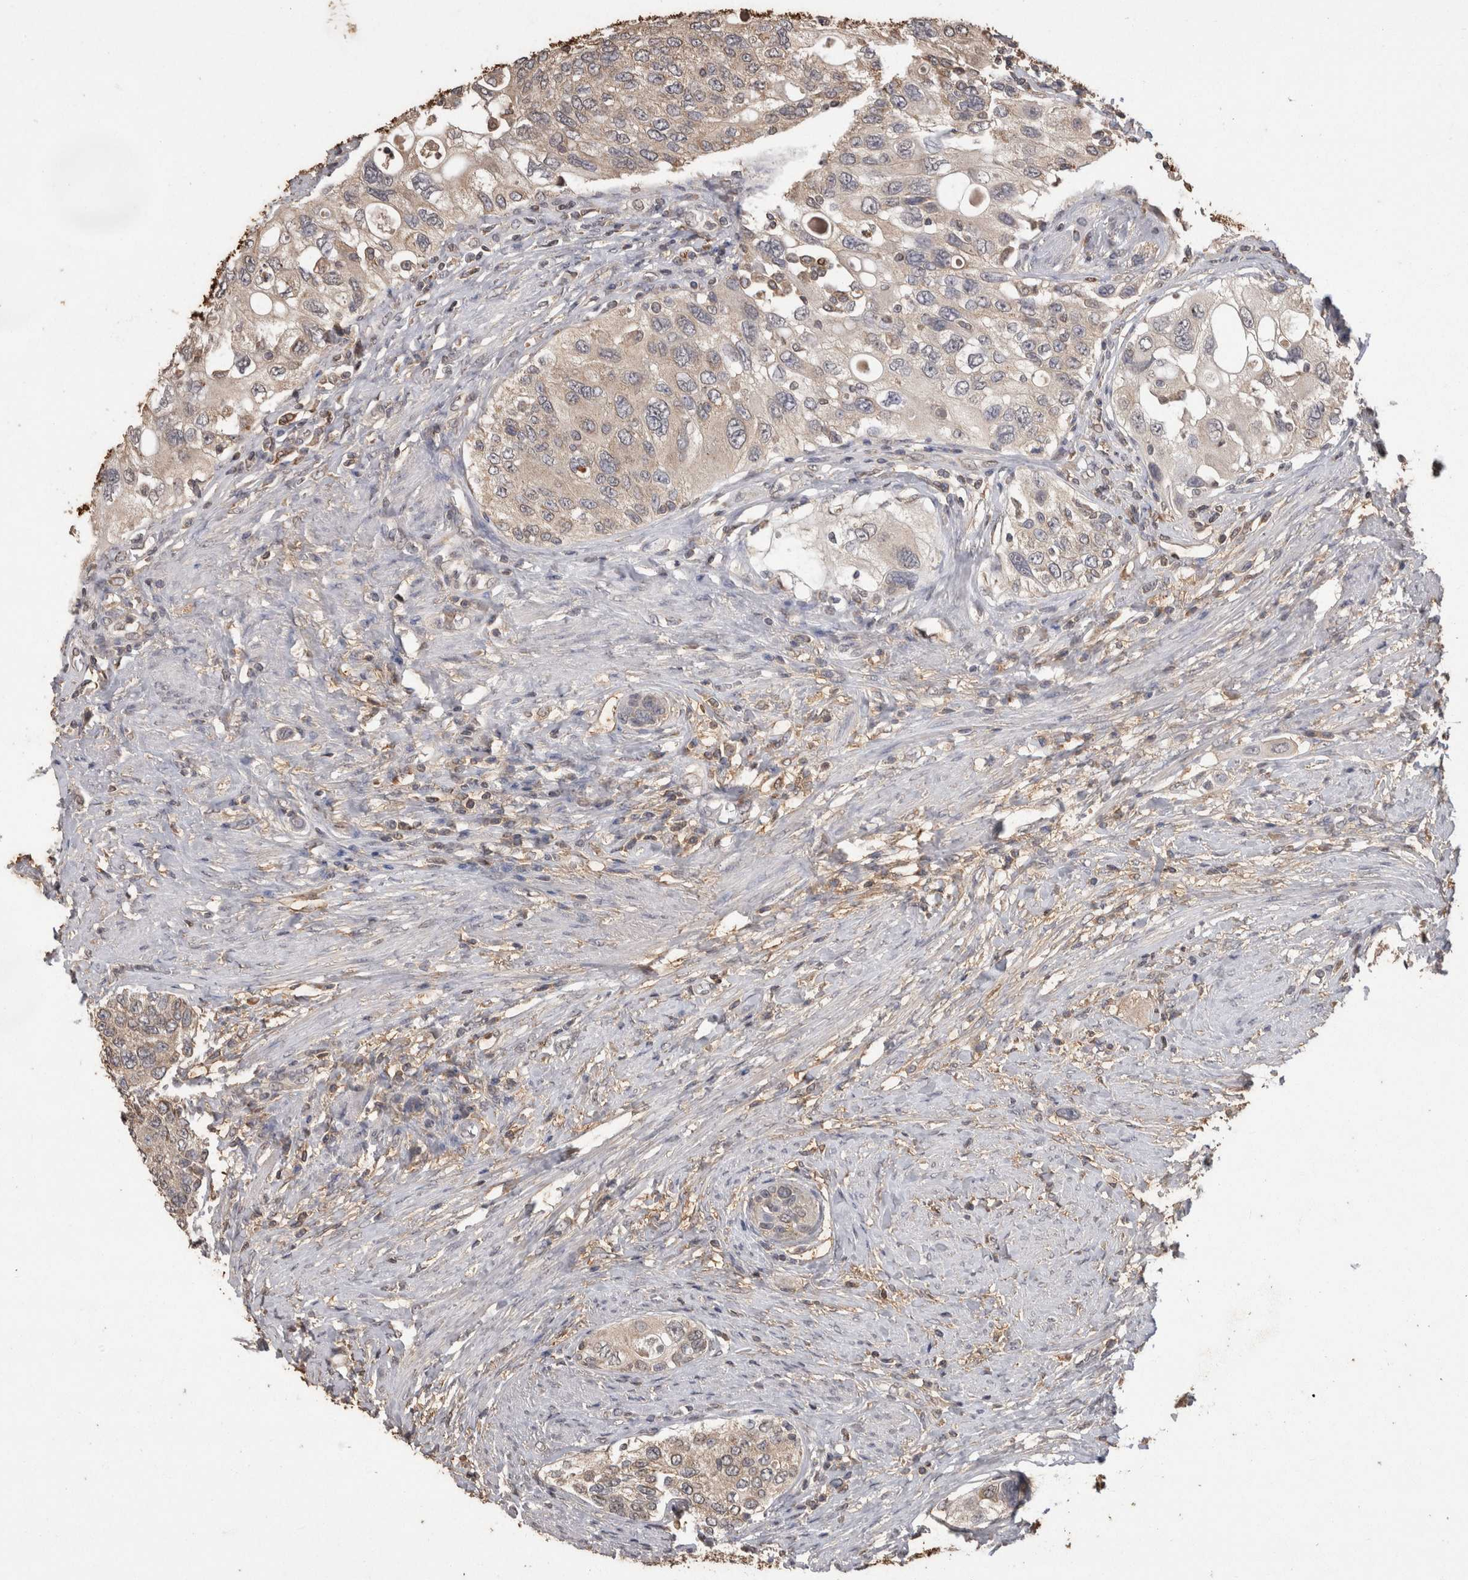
{"staining": {"intensity": "weak", "quantity": ">75%", "location": "cytoplasmic/membranous"}, "tissue": "urothelial cancer", "cell_type": "Tumor cells", "image_type": "cancer", "snomed": [{"axis": "morphology", "description": "Urothelial carcinoma, High grade"}, {"axis": "topography", "description": "Urinary bladder"}], "caption": "Urothelial cancer was stained to show a protein in brown. There is low levels of weak cytoplasmic/membranous positivity in about >75% of tumor cells.", "gene": "PREP", "patient": {"sex": "female", "age": 56}}